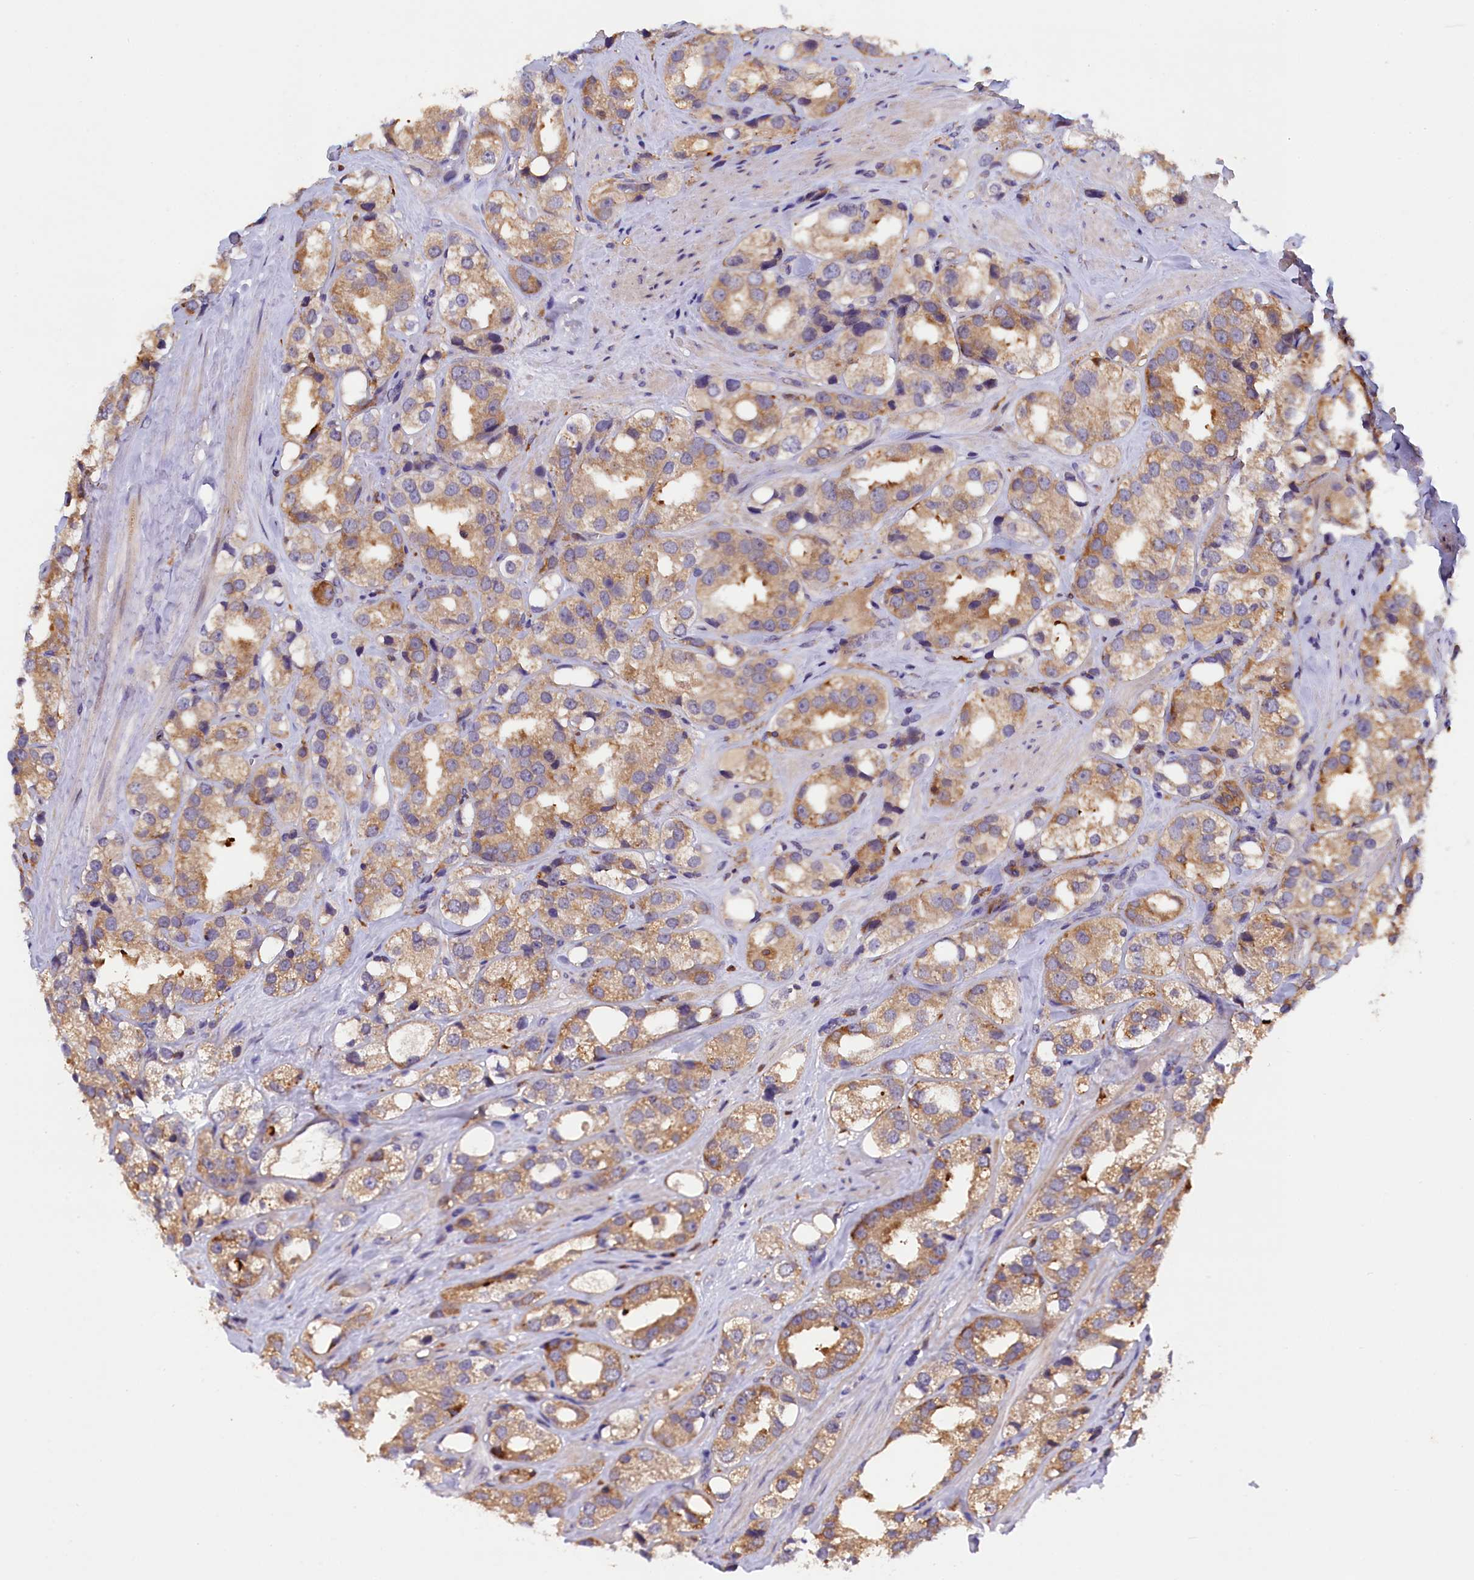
{"staining": {"intensity": "moderate", "quantity": ">75%", "location": "cytoplasmic/membranous"}, "tissue": "prostate cancer", "cell_type": "Tumor cells", "image_type": "cancer", "snomed": [{"axis": "morphology", "description": "Adenocarcinoma, NOS"}, {"axis": "topography", "description": "Prostate"}], "caption": "Protein staining shows moderate cytoplasmic/membranous expression in approximately >75% of tumor cells in adenocarcinoma (prostate).", "gene": "NAIP", "patient": {"sex": "male", "age": 79}}